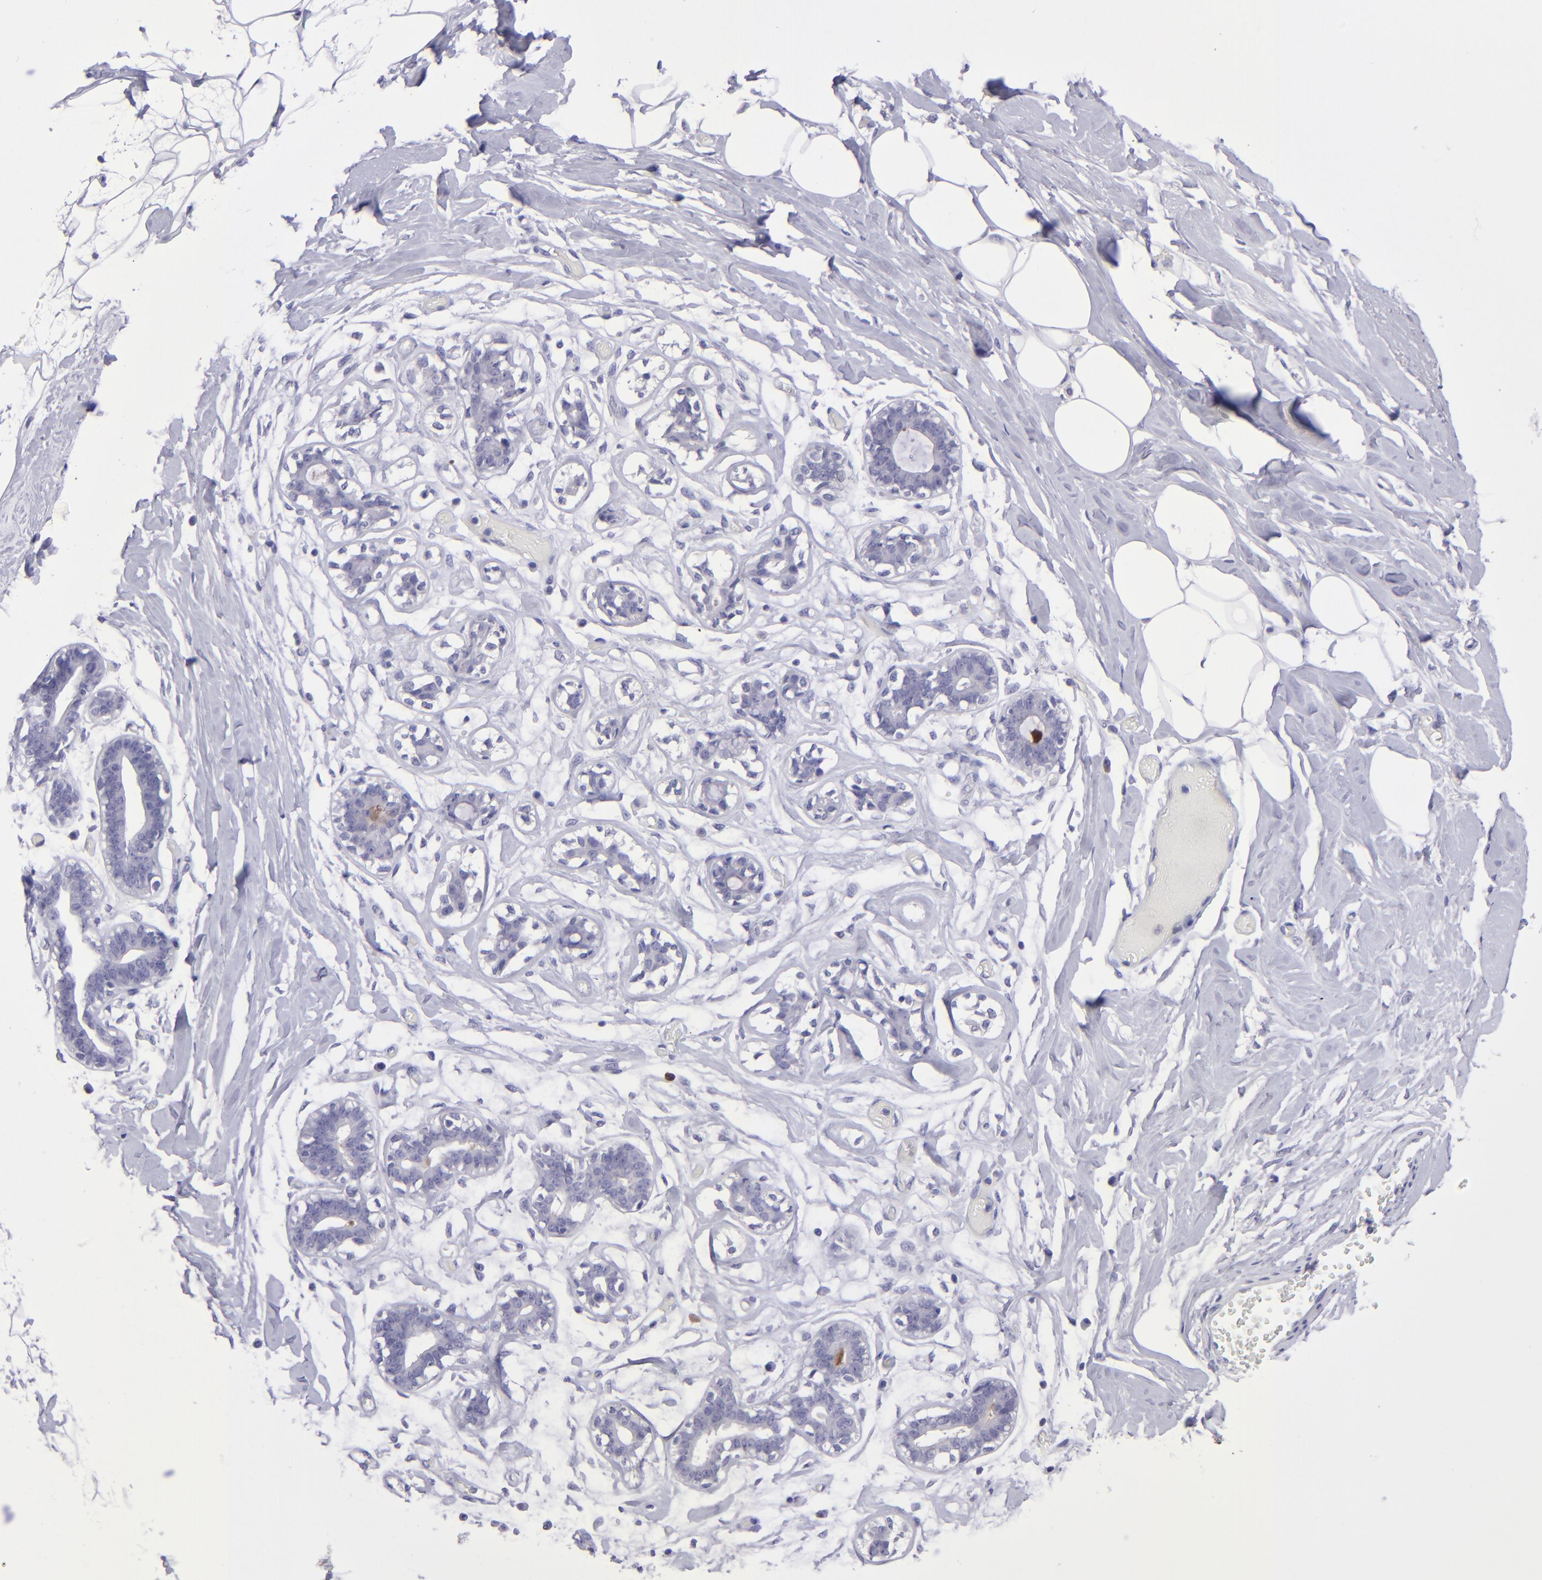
{"staining": {"intensity": "negative", "quantity": "none", "location": "none"}, "tissue": "breast", "cell_type": "Adipocytes", "image_type": "normal", "snomed": [{"axis": "morphology", "description": "Normal tissue, NOS"}, {"axis": "morphology", "description": "Fibrosis, NOS"}, {"axis": "topography", "description": "Breast"}], "caption": "The immunohistochemistry (IHC) image has no significant positivity in adipocytes of breast.", "gene": "POU2F2", "patient": {"sex": "female", "age": 39}}